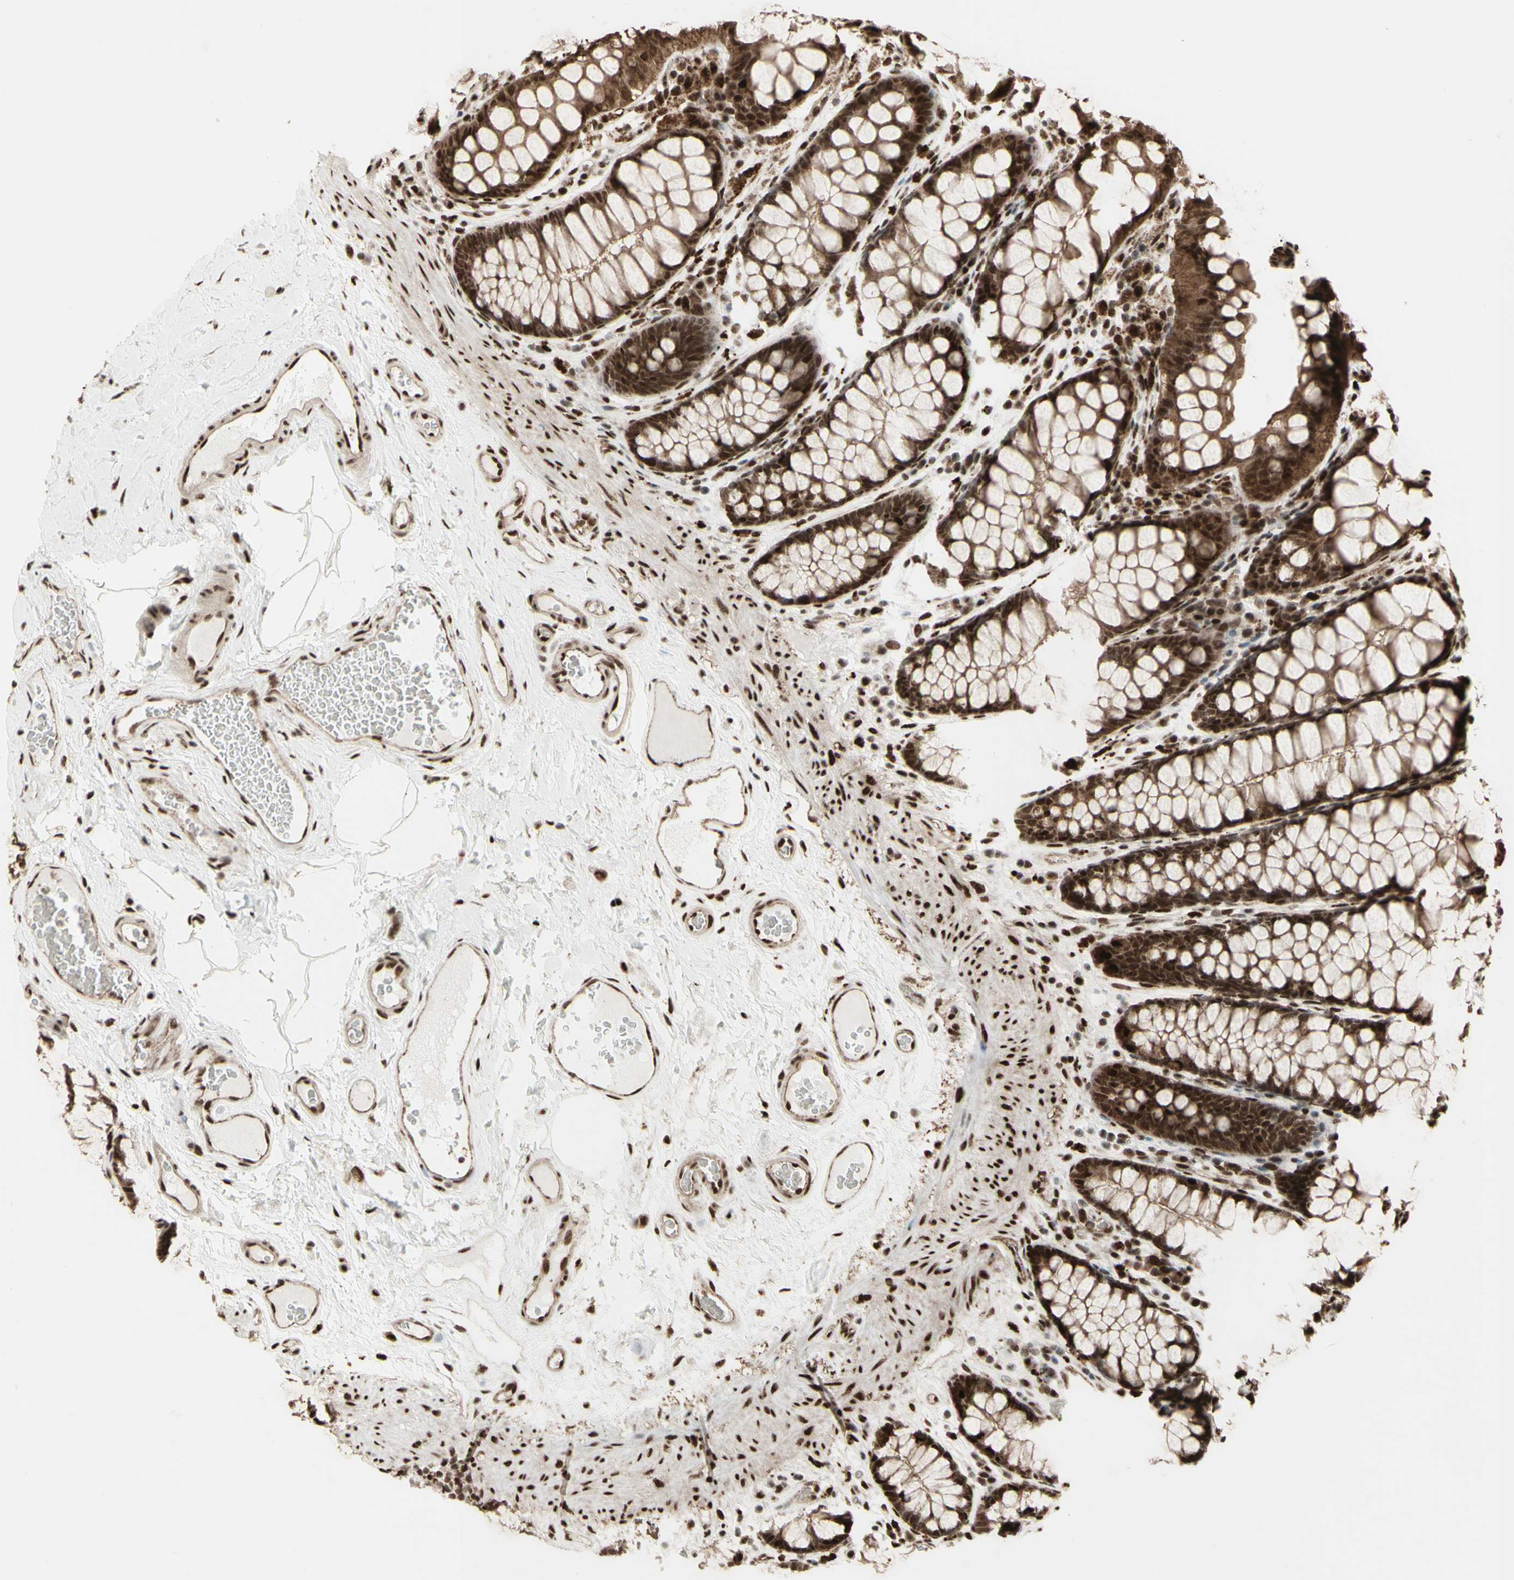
{"staining": {"intensity": "strong", "quantity": ">75%", "location": "cytoplasmic/membranous,nuclear"}, "tissue": "colon", "cell_type": "Endothelial cells", "image_type": "normal", "snomed": [{"axis": "morphology", "description": "Normal tissue, NOS"}, {"axis": "topography", "description": "Colon"}], "caption": "IHC (DAB) staining of normal colon reveals strong cytoplasmic/membranous,nuclear protein staining in about >75% of endothelial cells. (DAB (3,3'-diaminobenzidine) IHC with brightfield microscopy, high magnification).", "gene": "CBX1", "patient": {"sex": "female", "age": 55}}